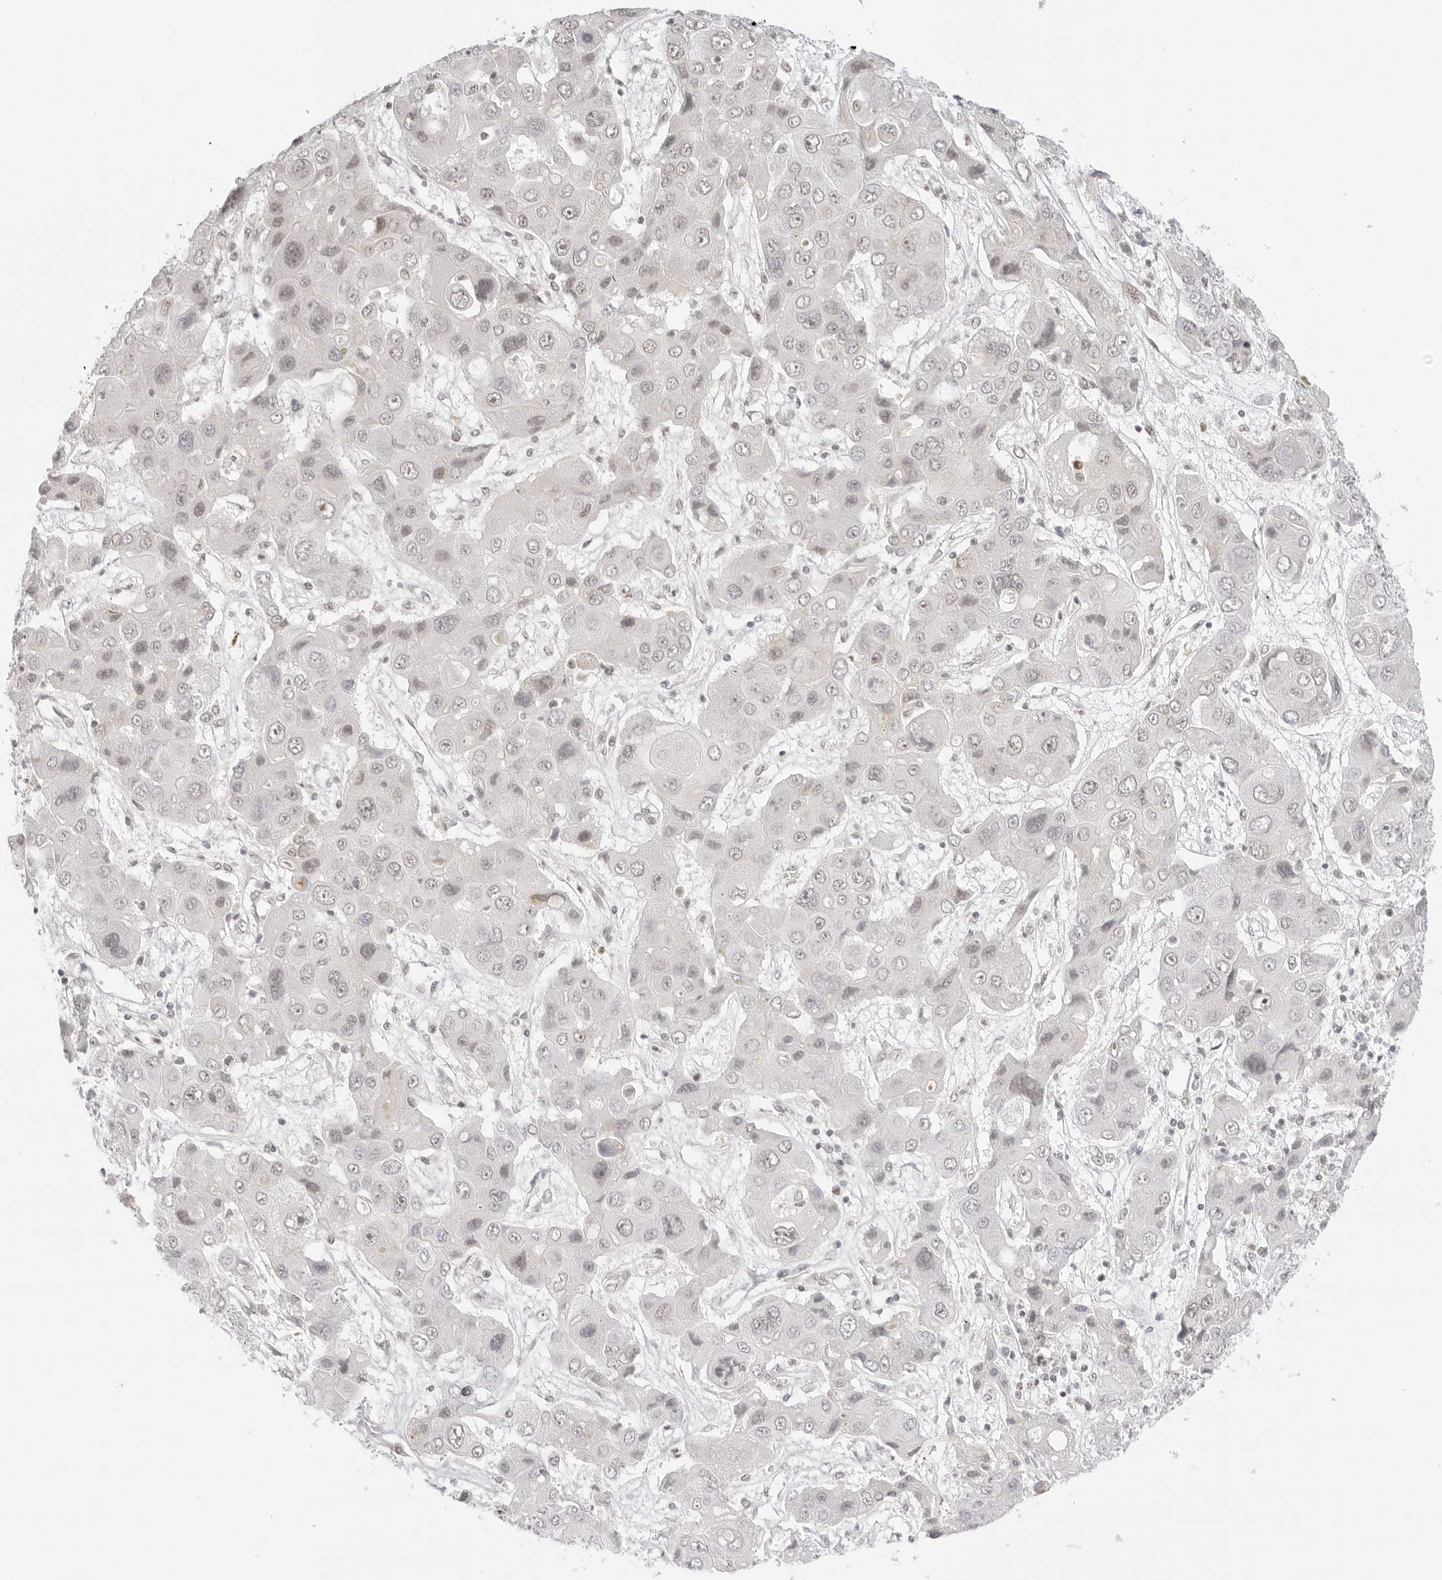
{"staining": {"intensity": "negative", "quantity": "none", "location": "none"}, "tissue": "liver cancer", "cell_type": "Tumor cells", "image_type": "cancer", "snomed": [{"axis": "morphology", "description": "Cholangiocarcinoma"}, {"axis": "topography", "description": "Liver"}], "caption": "This is an IHC photomicrograph of human liver cancer. There is no positivity in tumor cells.", "gene": "TCIM", "patient": {"sex": "male", "age": 67}}